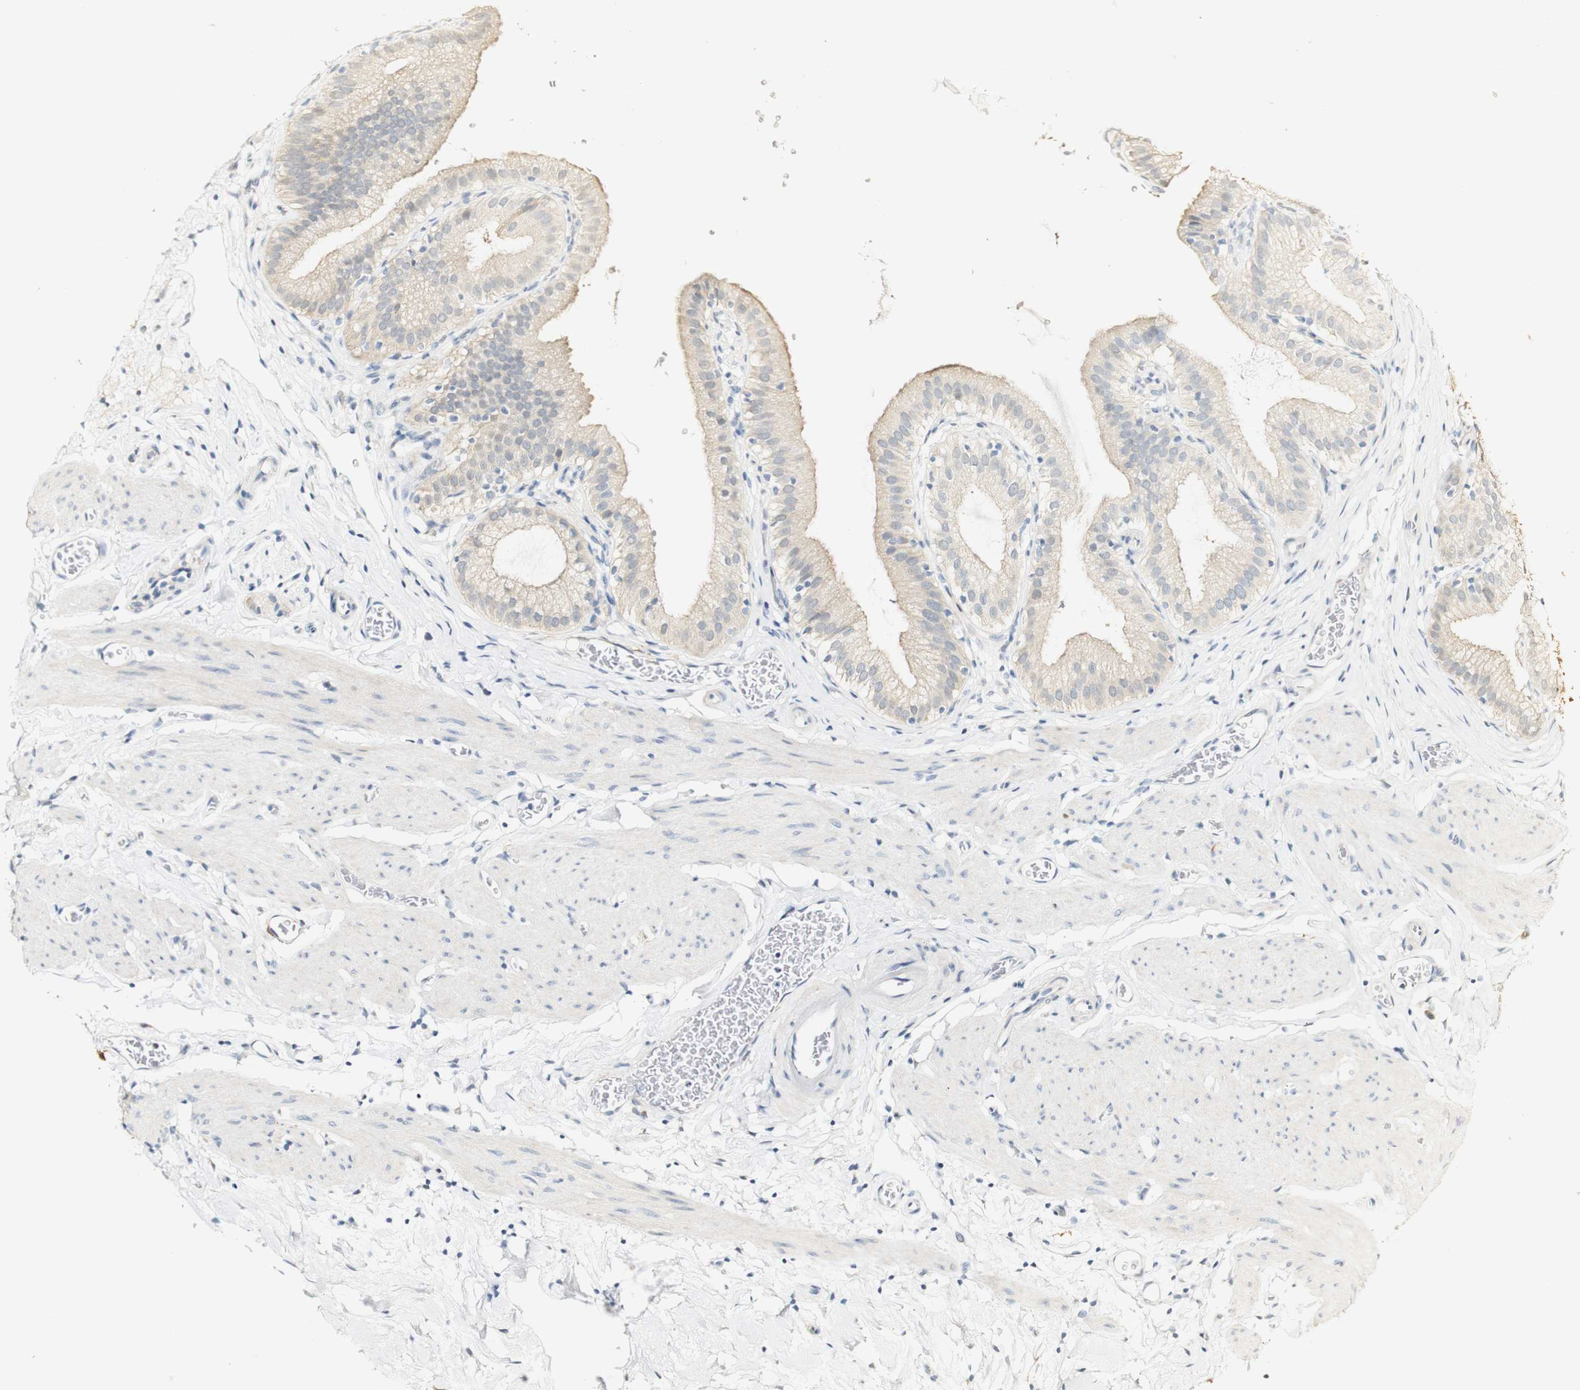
{"staining": {"intensity": "weak", "quantity": "25%-75%", "location": "cytoplasmic/membranous"}, "tissue": "gallbladder", "cell_type": "Glandular cells", "image_type": "normal", "snomed": [{"axis": "morphology", "description": "Normal tissue, NOS"}, {"axis": "topography", "description": "Gallbladder"}], "caption": "Gallbladder stained for a protein (brown) exhibits weak cytoplasmic/membranous positive positivity in about 25%-75% of glandular cells.", "gene": "FMO3", "patient": {"sex": "male", "age": 54}}